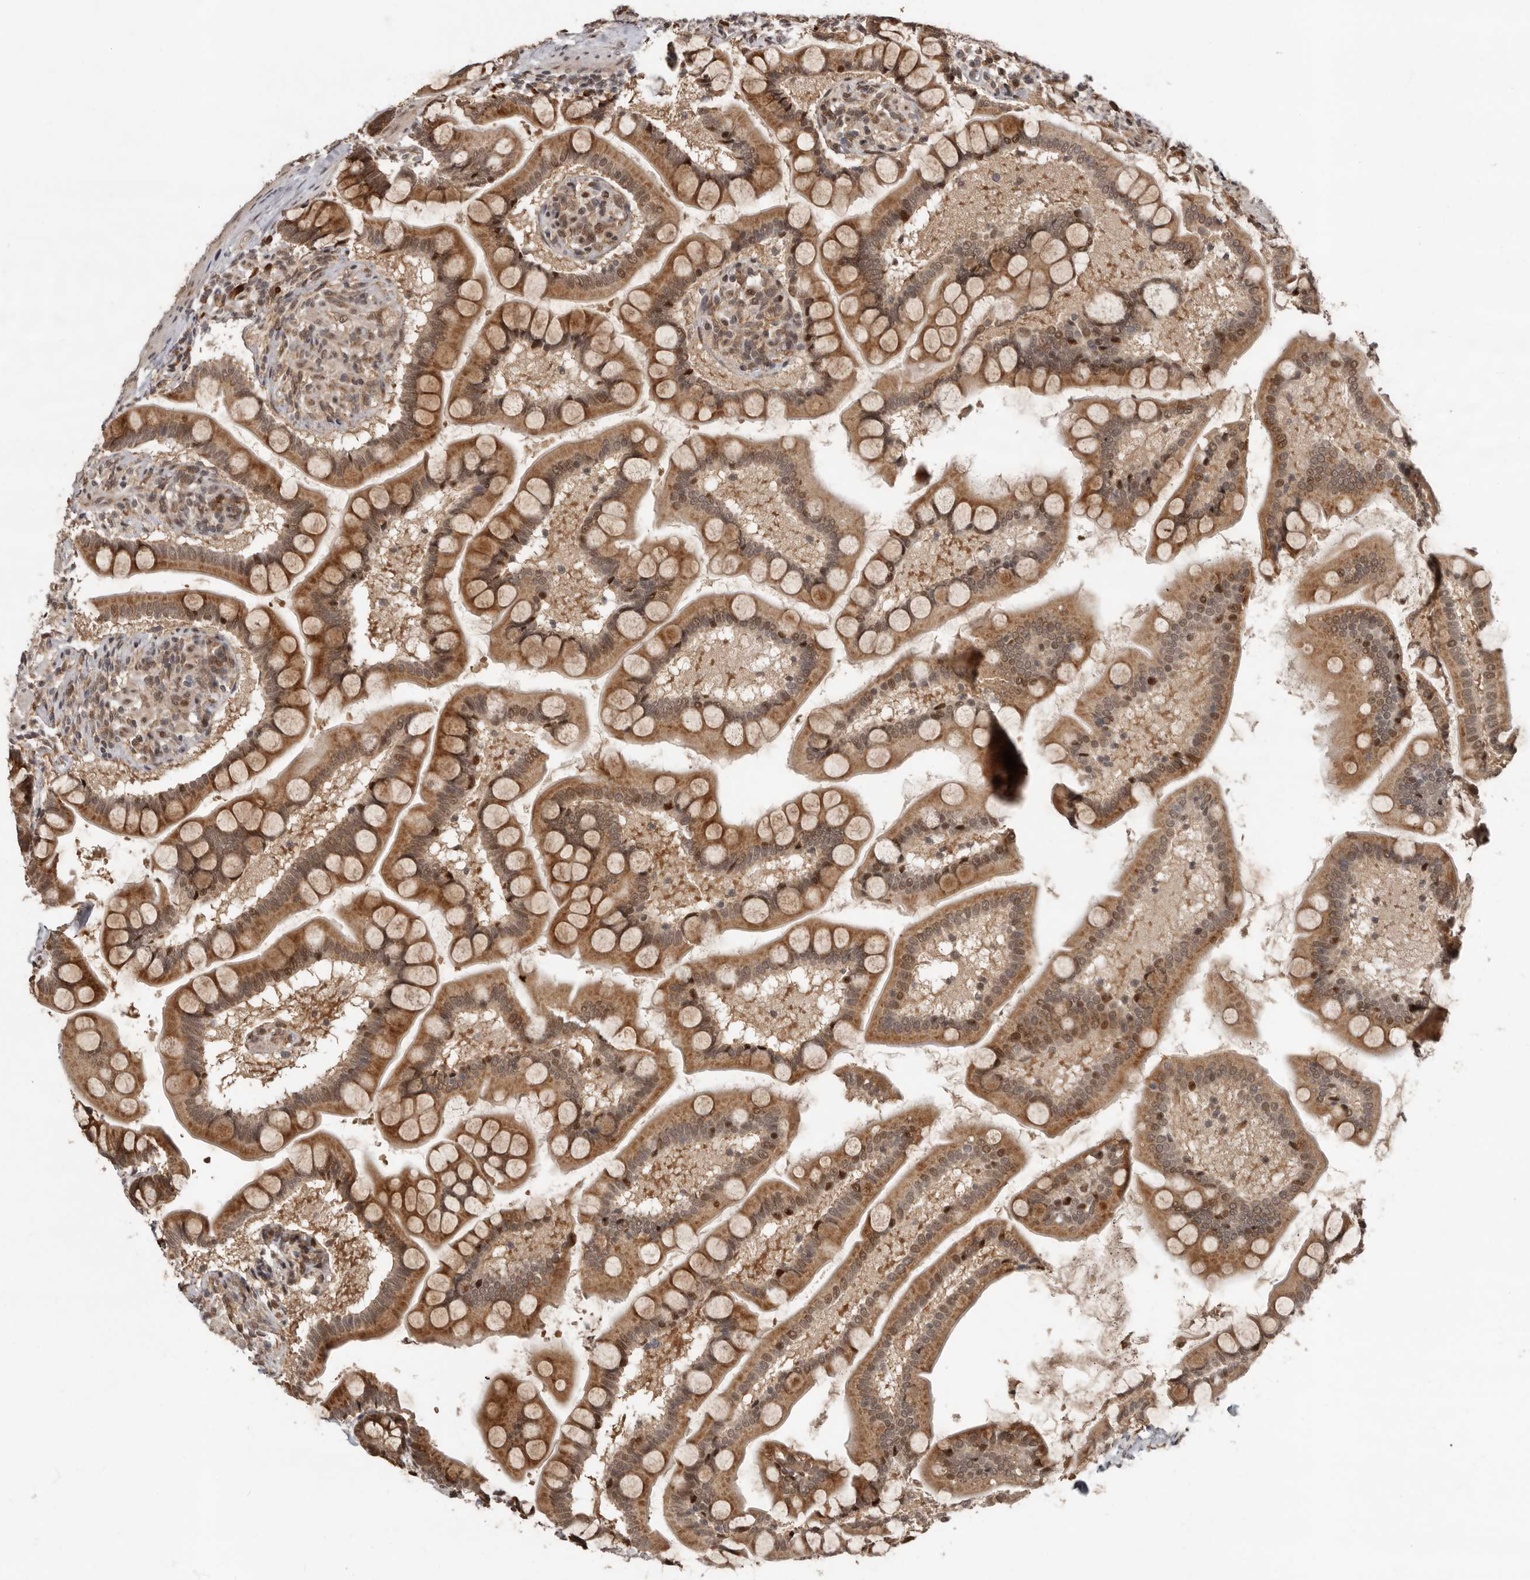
{"staining": {"intensity": "moderate", "quantity": ">75%", "location": "cytoplasmic/membranous,nuclear"}, "tissue": "small intestine", "cell_type": "Glandular cells", "image_type": "normal", "snomed": [{"axis": "morphology", "description": "Normal tissue, NOS"}, {"axis": "topography", "description": "Small intestine"}], "caption": "Brown immunohistochemical staining in normal human small intestine displays moderate cytoplasmic/membranous,nuclear staining in approximately >75% of glandular cells.", "gene": "LRGUK", "patient": {"sex": "male", "age": 41}}